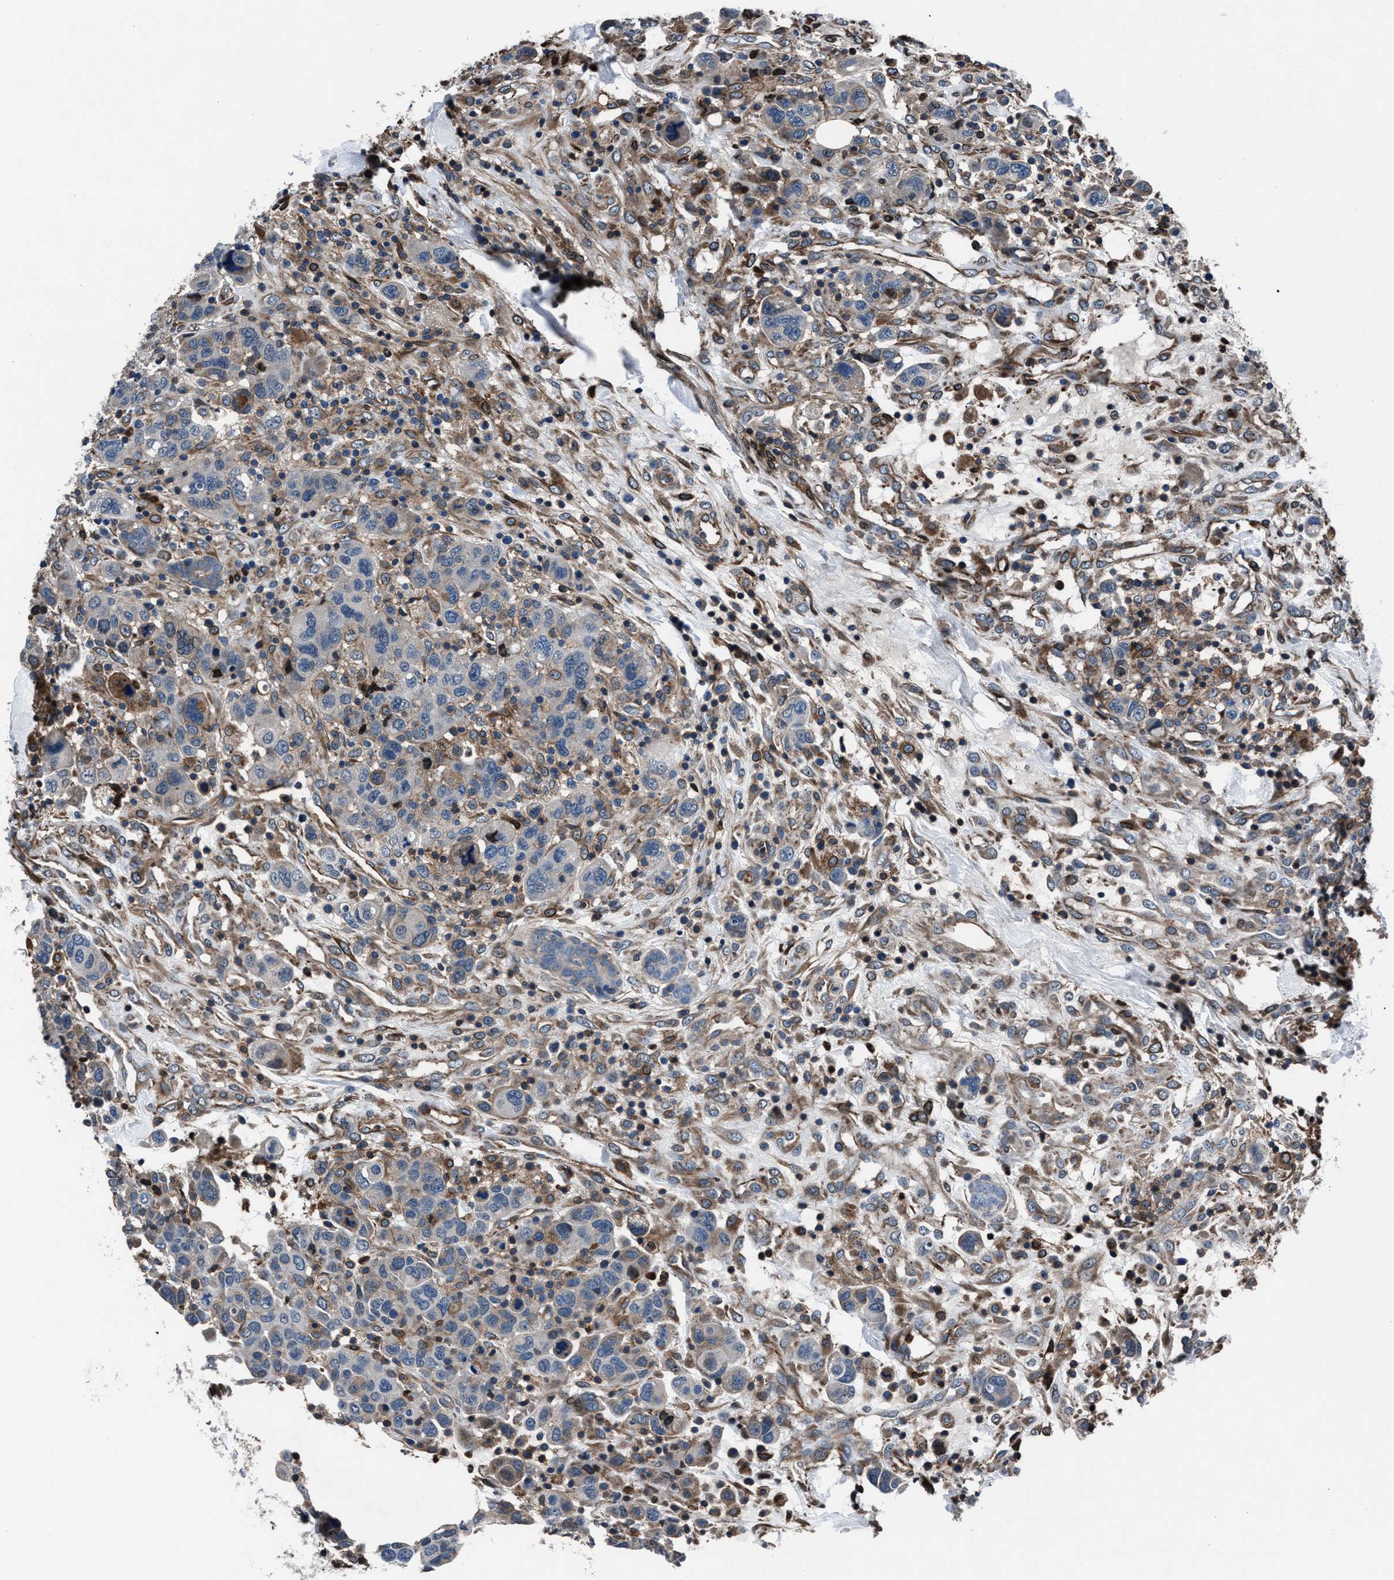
{"staining": {"intensity": "weak", "quantity": "<25%", "location": "cytoplasmic/membranous"}, "tissue": "breast cancer", "cell_type": "Tumor cells", "image_type": "cancer", "snomed": [{"axis": "morphology", "description": "Duct carcinoma"}, {"axis": "topography", "description": "Breast"}], "caption": "Immunohistochemical staining of breast cancer displays no significant staining in tumor cells.", "gene": "MFSD11", "patient": {"sex": "female", "age": 37}}